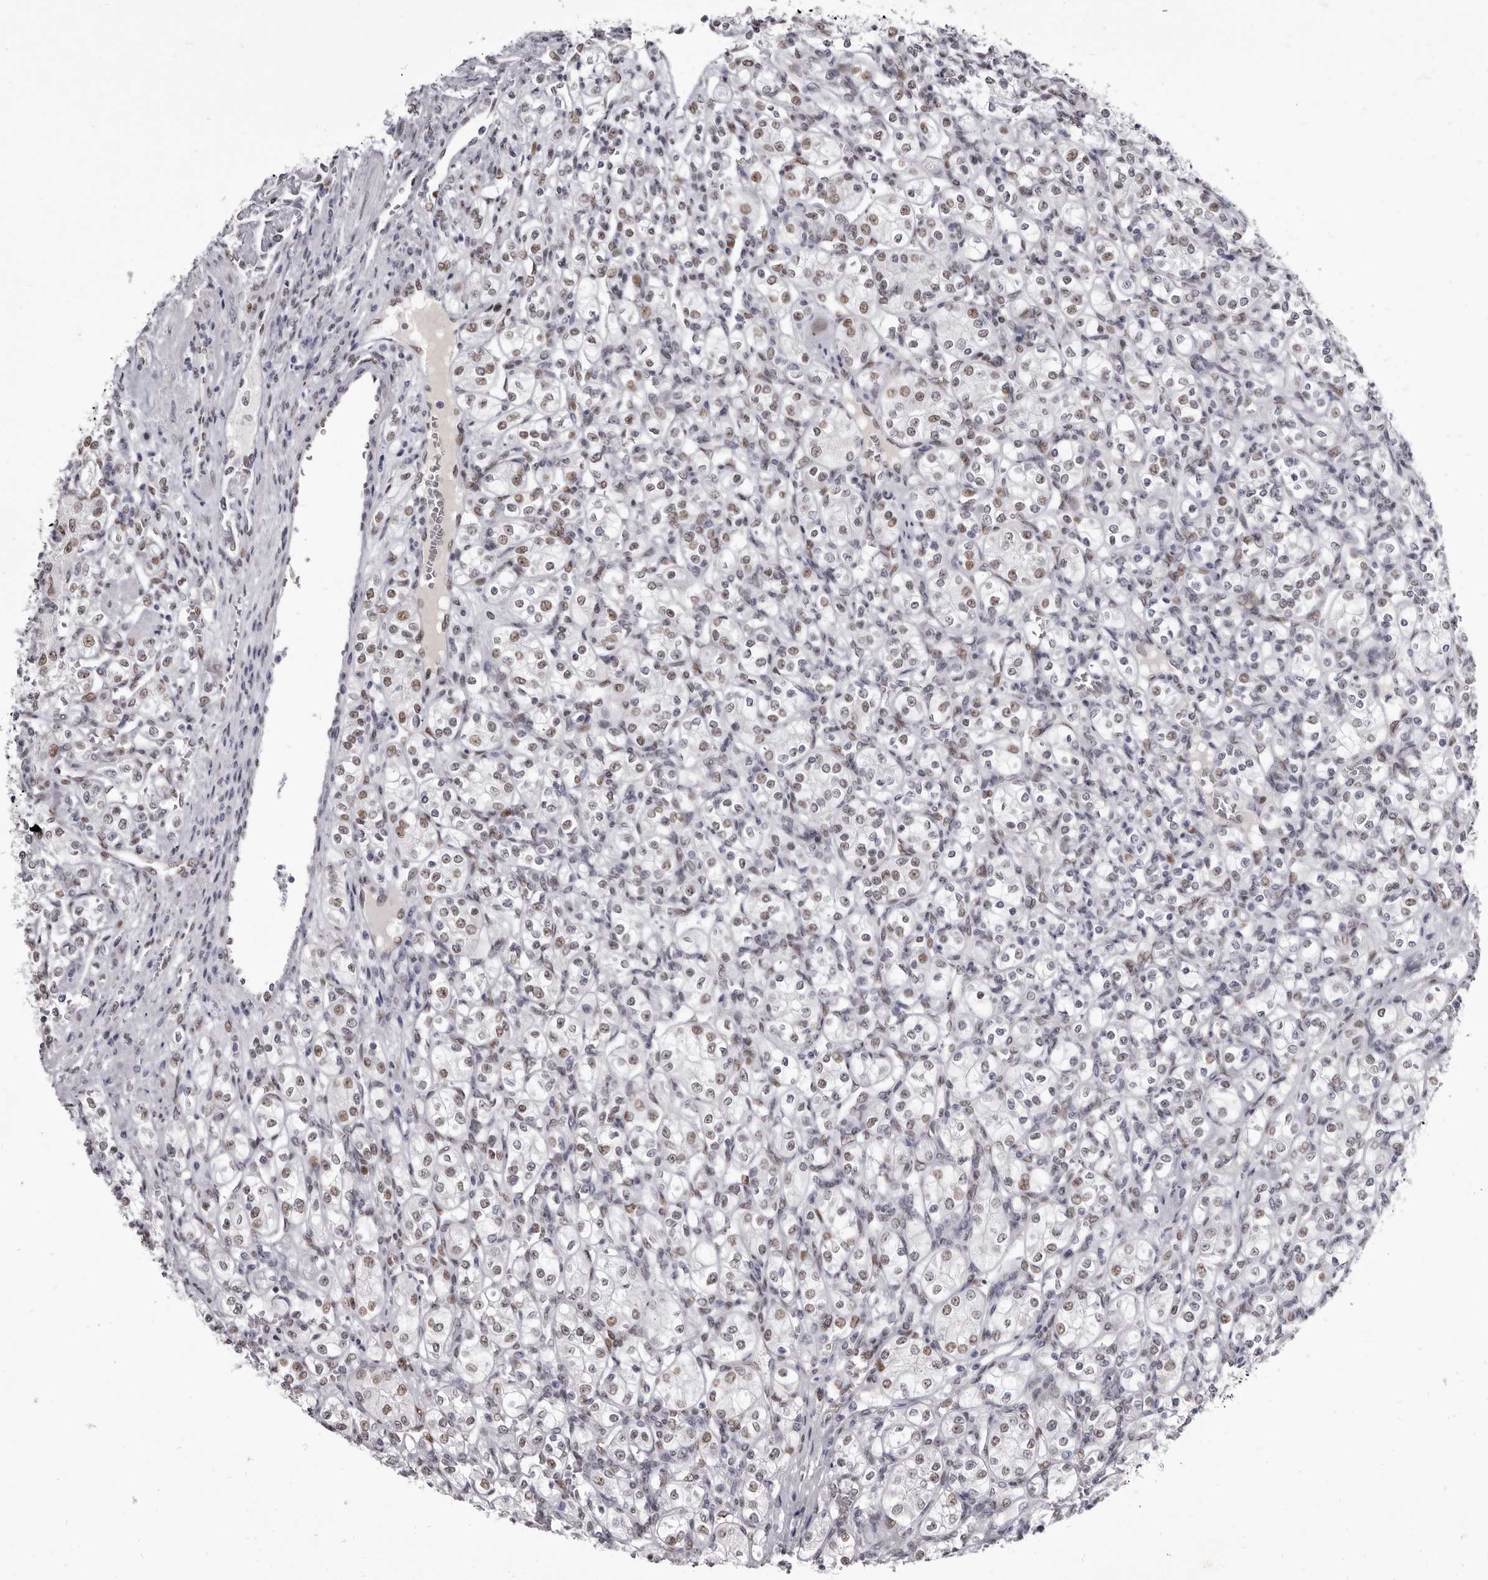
{"staining": {"intensity": "weak", "quantity": "25%-75%", "location": "nuclear"}, "tissue": "renal cancer", "cell_type": "Tumor cells", "image_type": "cancer", "snomed": [{"axis": "morphology", "description": "Adenocarcinoma, NOS"}, {"axis": "topography", "description": "Kidney"}], "caption": "Renal adenocarcinoma stained with a brown dye demonstrates weak nuclear positive positivity in about 25%-75% of tumor cells.", "gene": "ZNF326", "patient": {"sex": "male", "age": 77}}